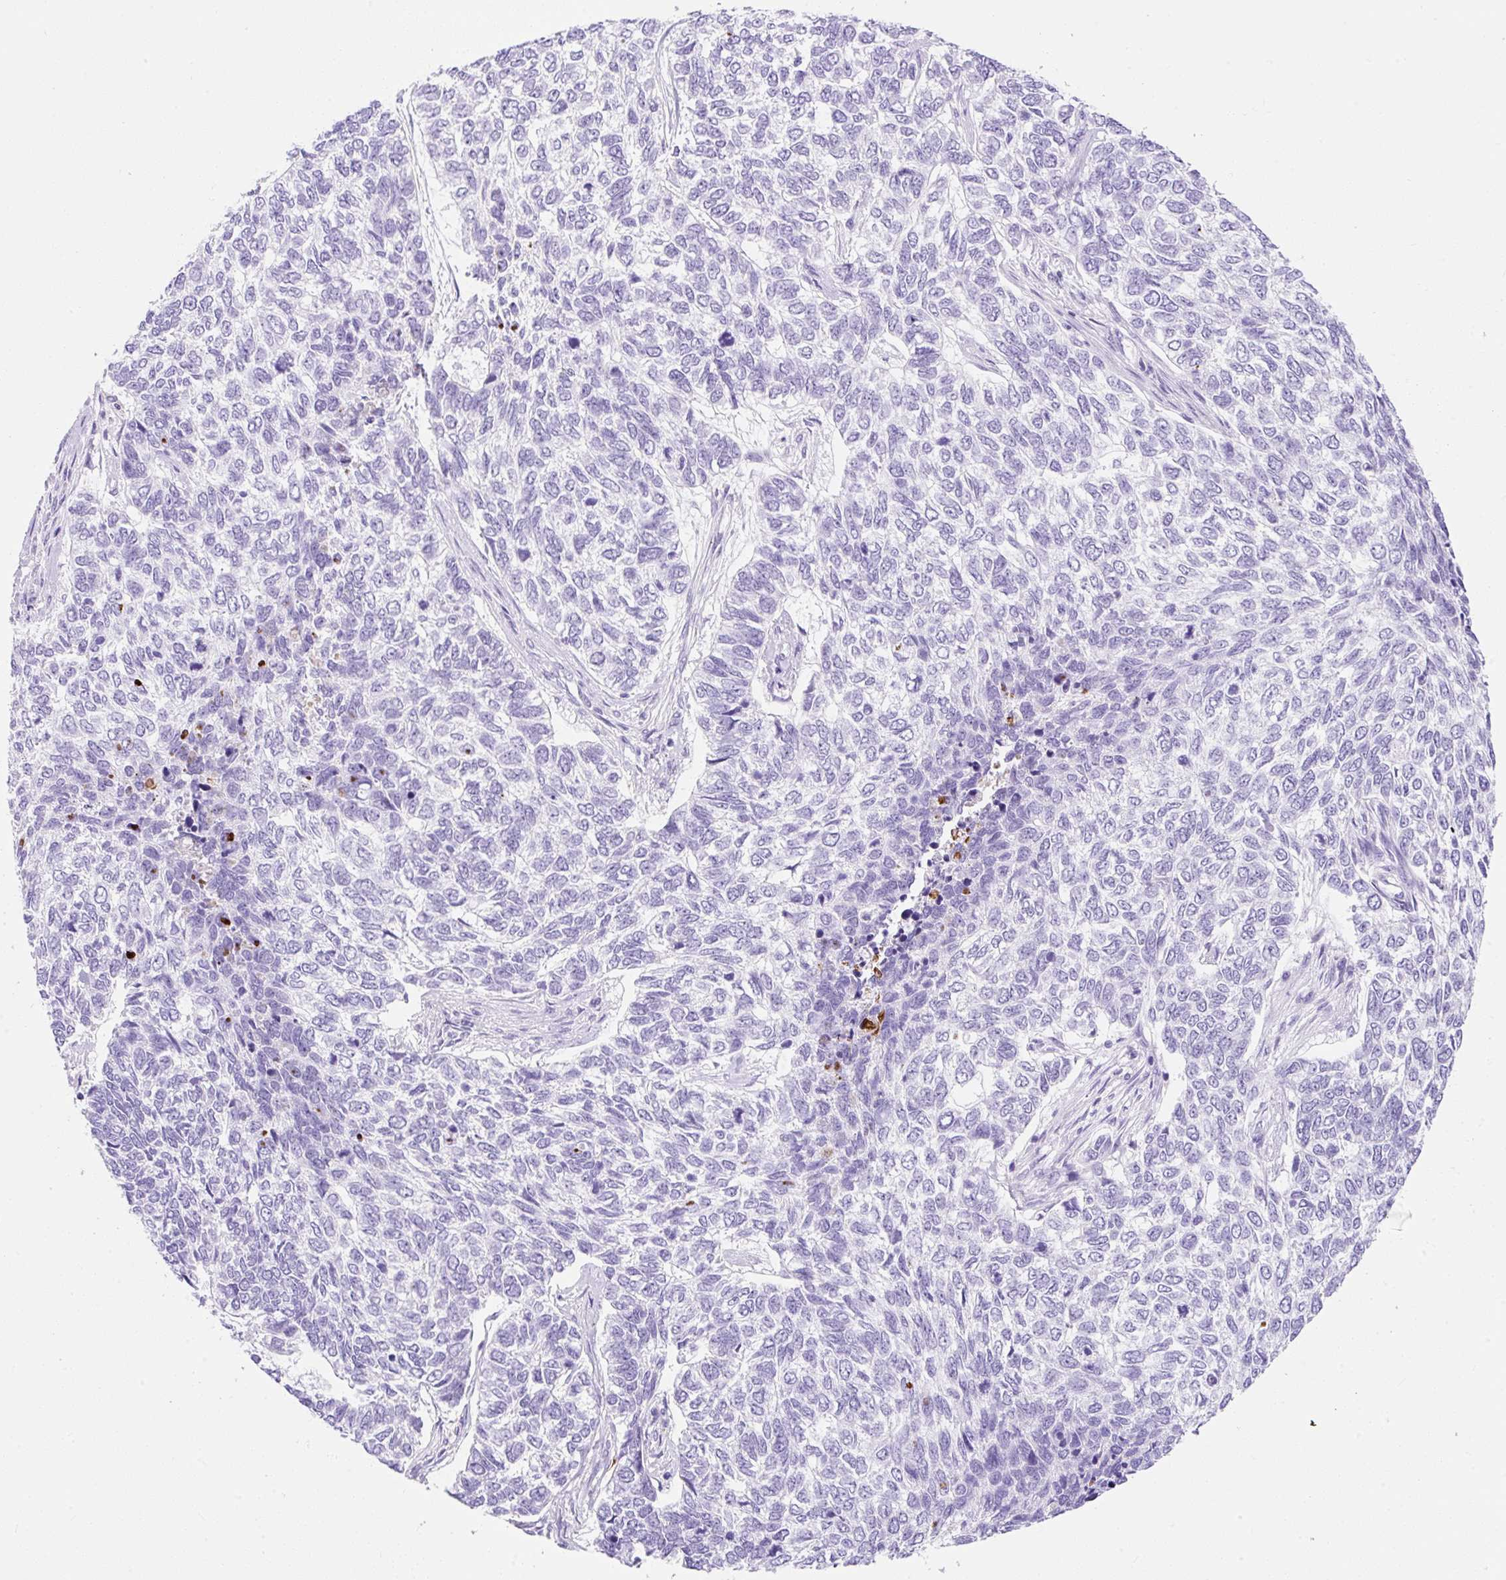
{"staining": {"intensity": "negative", "quantity": "none", "location": "none"}, "tissue": "skin cancer", "cell_type": "Tumor cells", "image_type": "cancer", "snomed": [{"axis": "morphology", "description": "Basal cell carcinoma"}, {"axis": "topography", "description": "Skin"}], "caption": "The micrograph demonstrates no significant staining in tumor cells of skin basal cell carcinoma.", "gene": "APOC4-APOC2", "patient": {"sex": "female", "age": 65}}